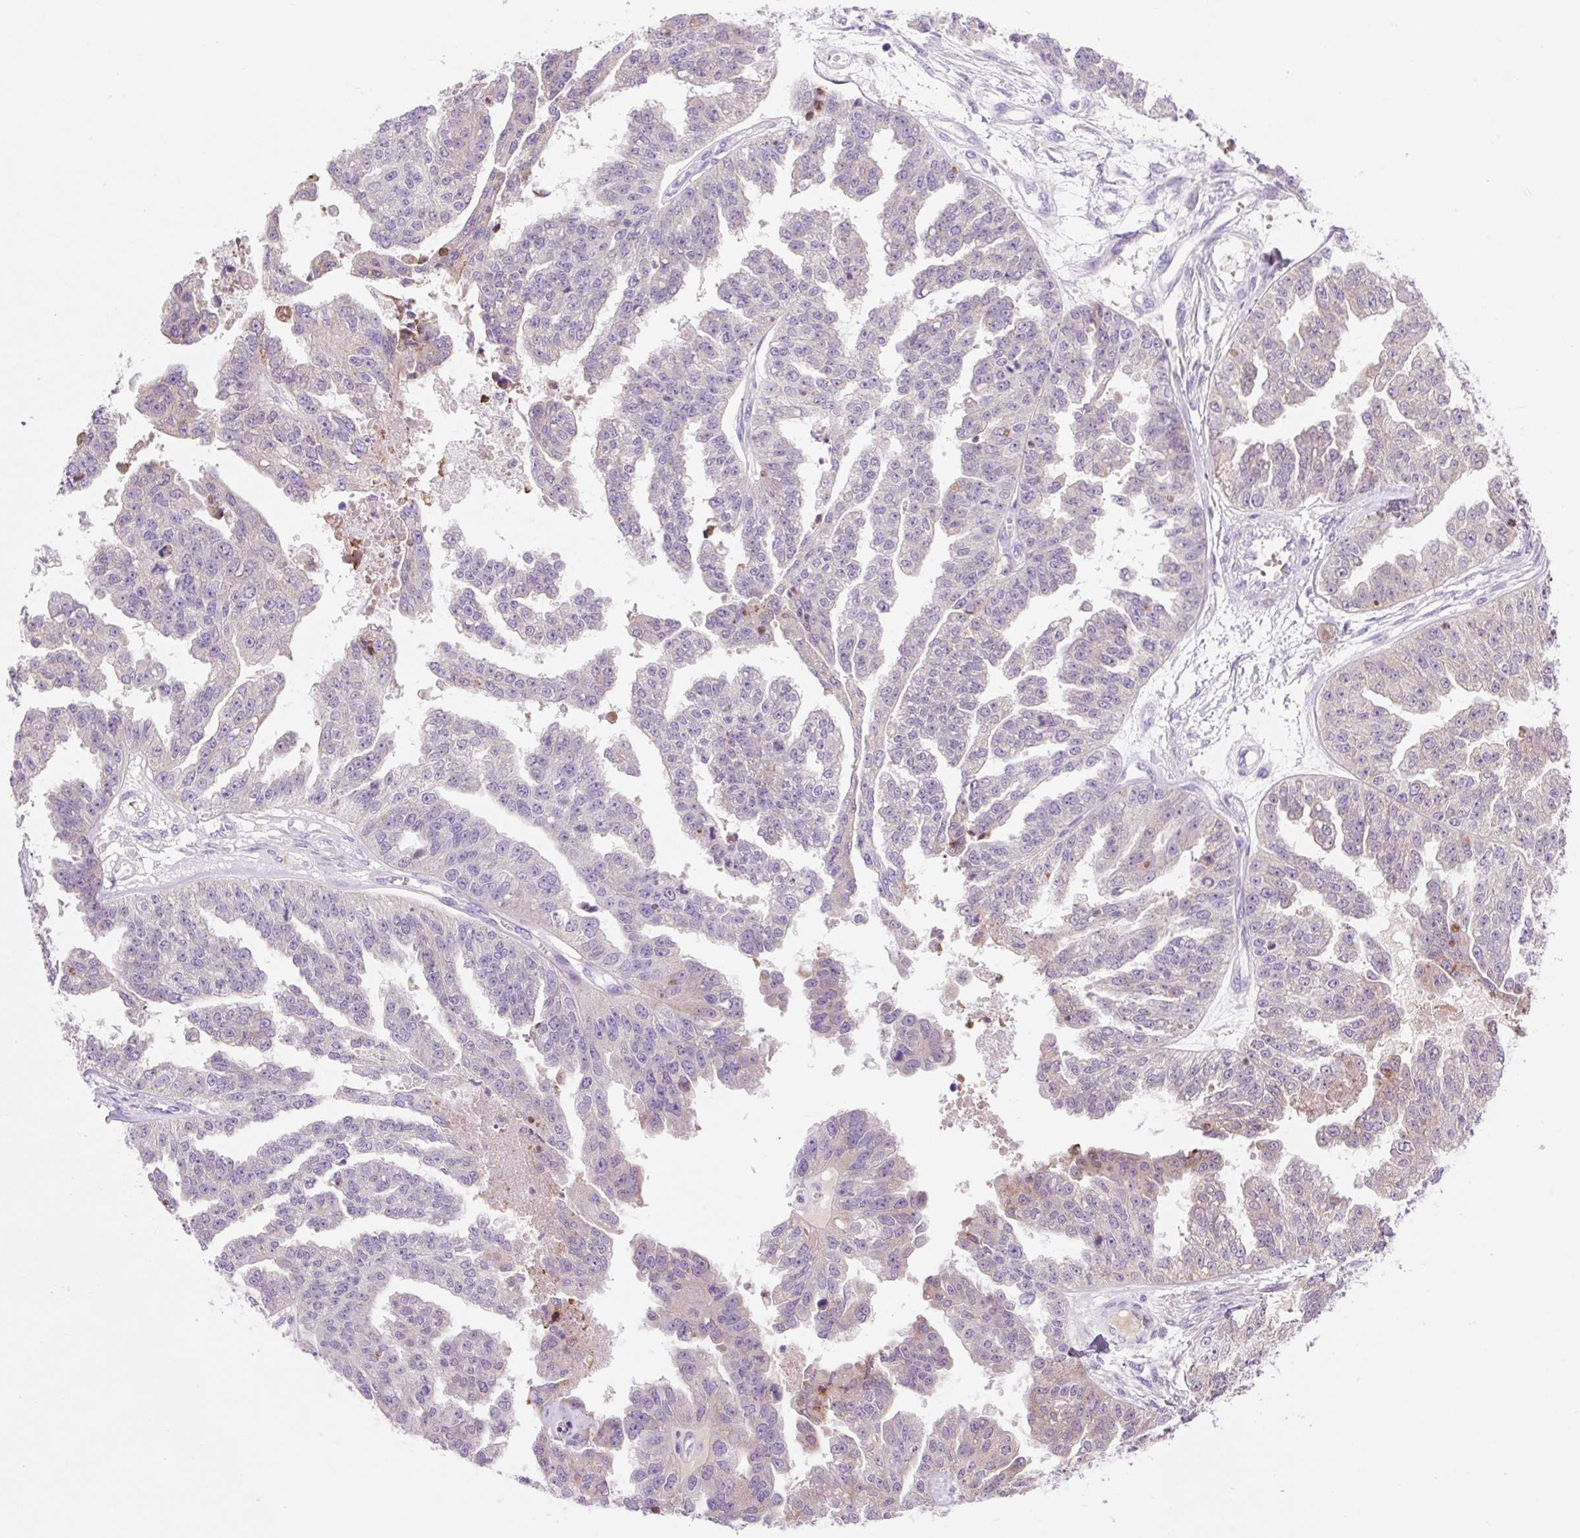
{"staining": {"intensity": "negative", "quantity": "none", "location": "none"}, "tissue": "ovarian cancer", "cell_type": "Tumor cells", "image_type": "cancer", "snomed": [{"axis": "morphology", "description": "Cystadenocarcinoma, serous, NOS"}, {"axis": "topography", "description": "Ovary"}], "caption": "The immunohistochemistry (IHC) image has no significant staining in tumor cells of serous cystadenocarcinoma (ovarian) tissue.", "gene": "ZNF121", "patient": {"sex": "female", "age": 58}}